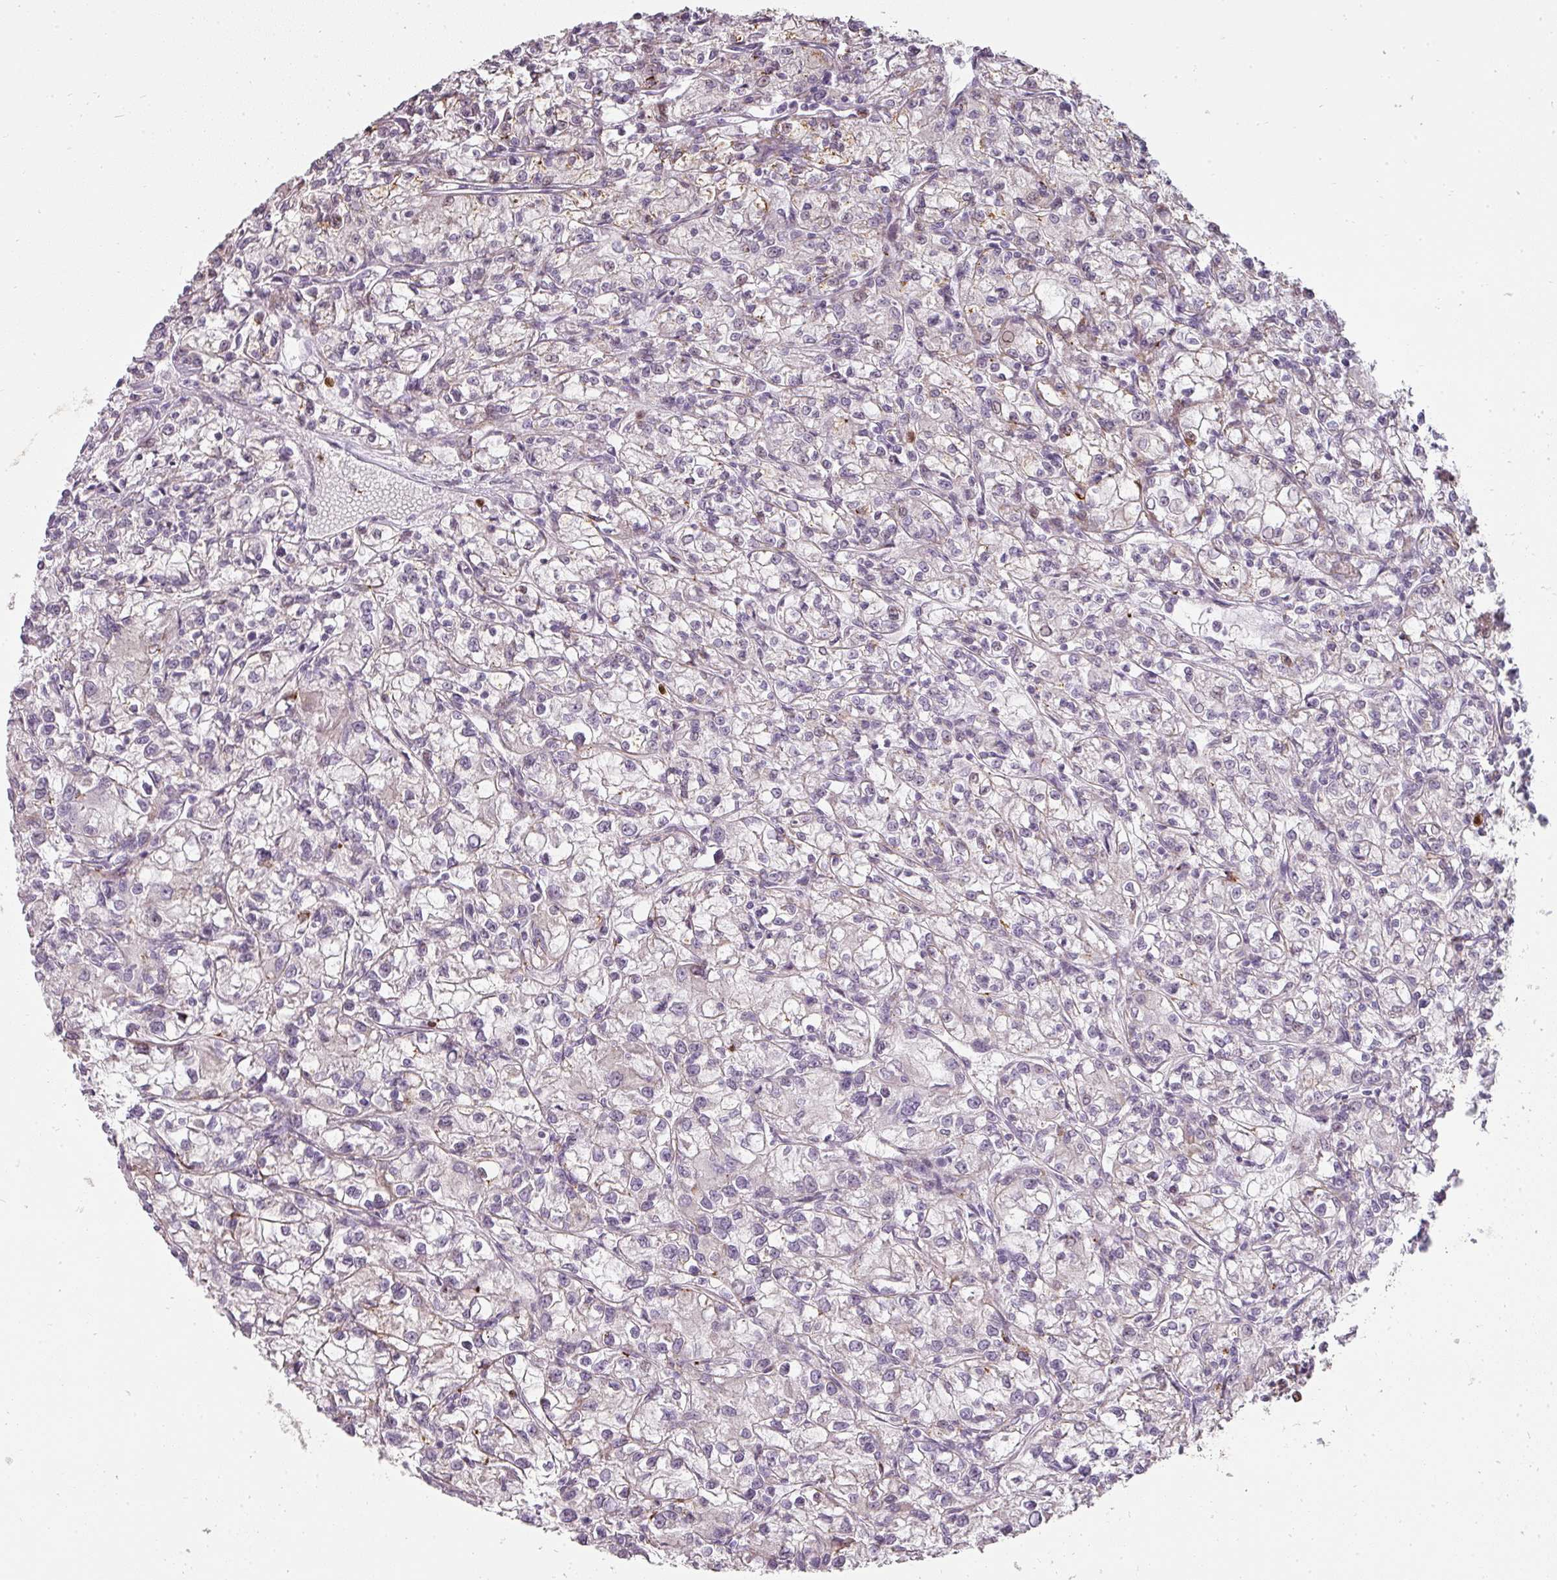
{"staining": {"intensity": "negative", "quantity": "none", "location": "none"}, "tissue": "renal cancer", "cell_type": "Tumor cells", "image_type": "cancer", "snomed": [{"axis": "morphology", "description": "Adenocarcinoma, NOS"}, {"axis": "topography", "description": "Kidney"}], "caption": "Renal cancer (adenocarcinoma) was stained to show a protein in brown. There is no significant staining in tumor cells.", "gene": "BIK", "patient": {"sex": "female", "age": 59}}